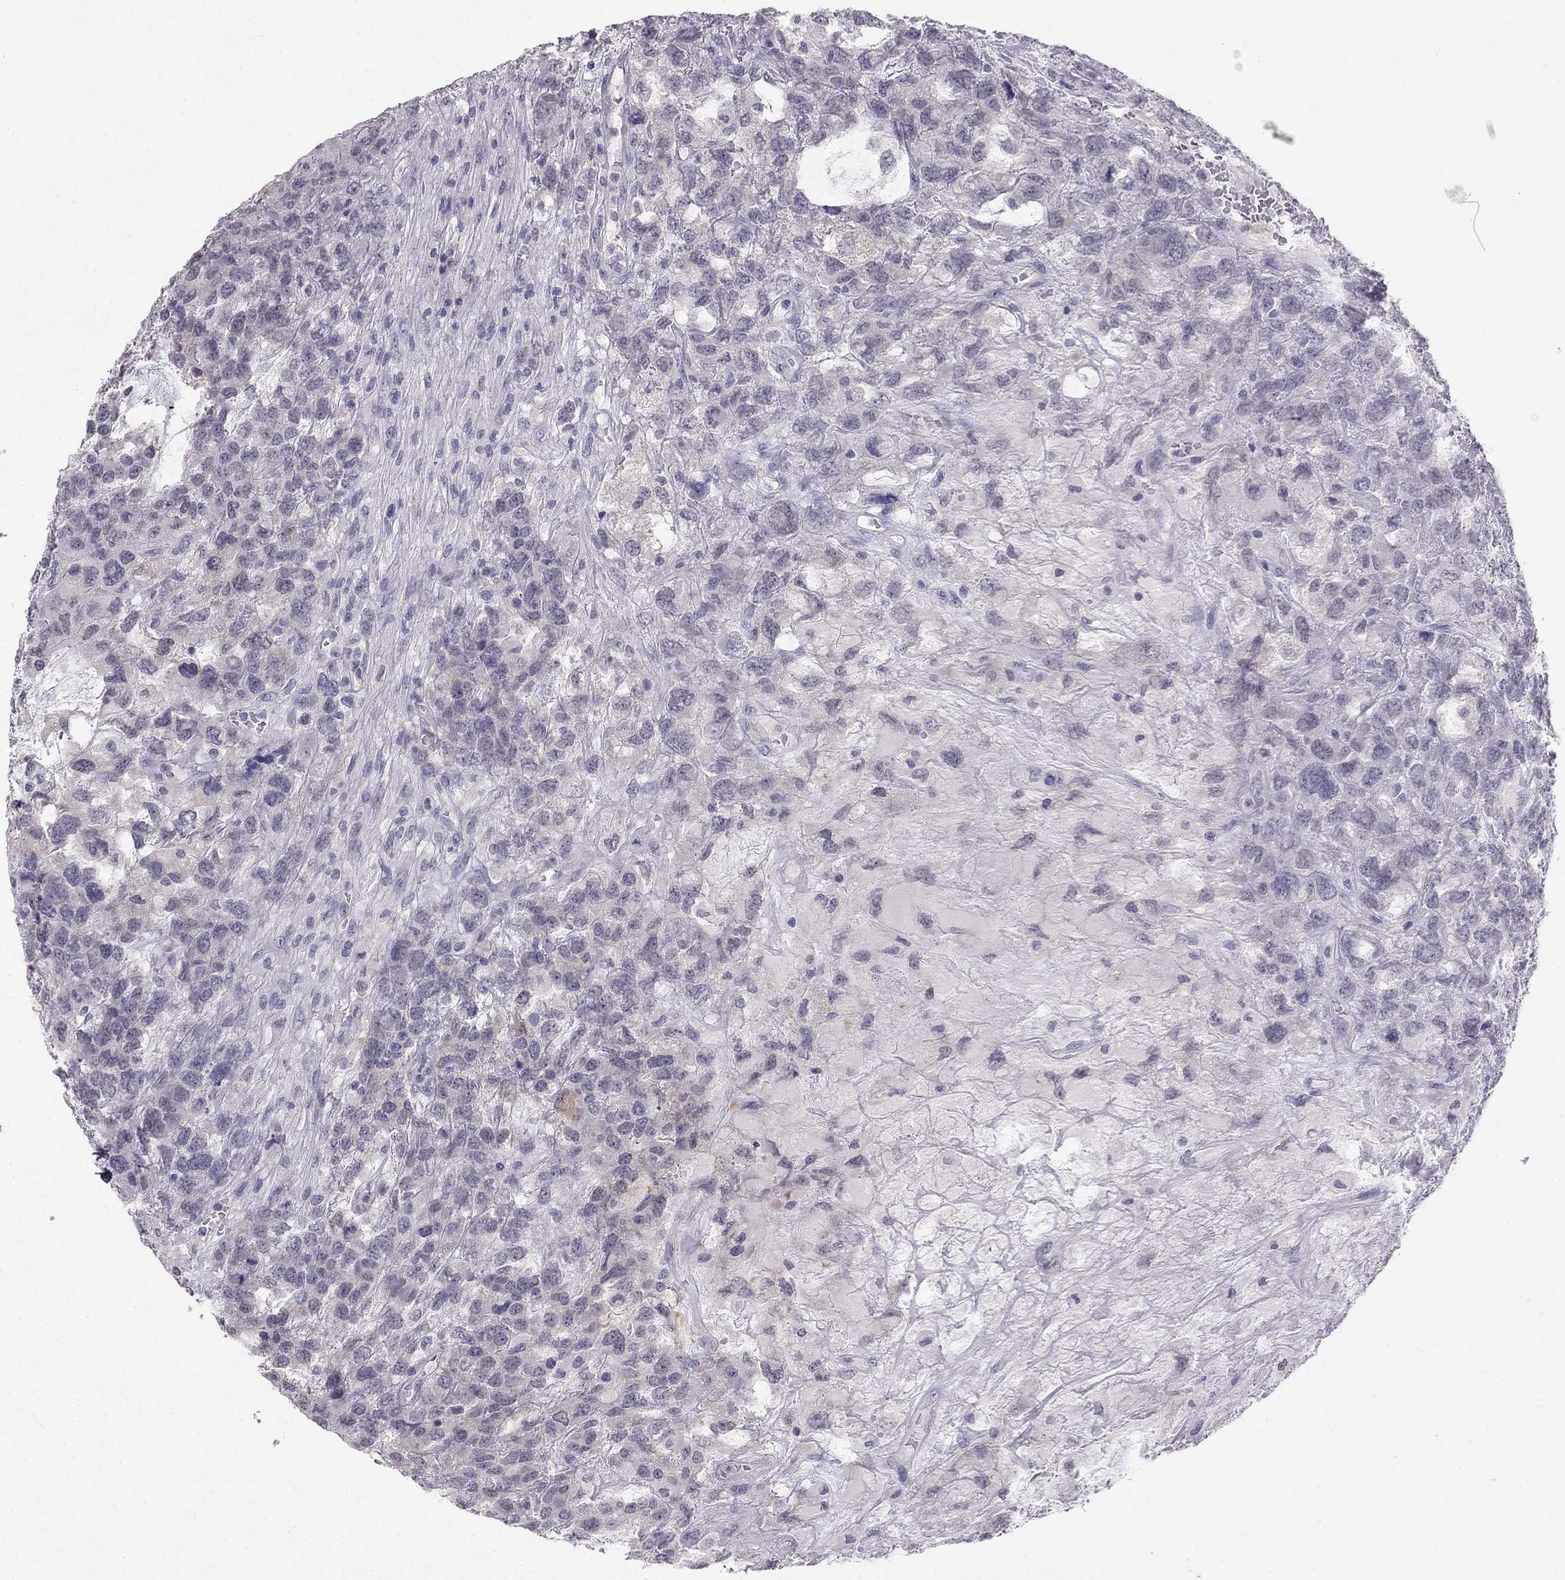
{"staining": {"intensity": "negative", "quantity": "none", "location": "none"}, "tissue": "testis cancer", "cell_type": "Tumor cells", "image_type": "cancer", "snomed": [{"axis": "morphology", "description": "Seminoma, NOS"}, {"axis": "topography", "description": "Testis"}], "caption": "Tumor cells show no significant staining in seminoma (testis).", "gene": "C16orf89", "patient": {"sex": "male", "age": 52}}